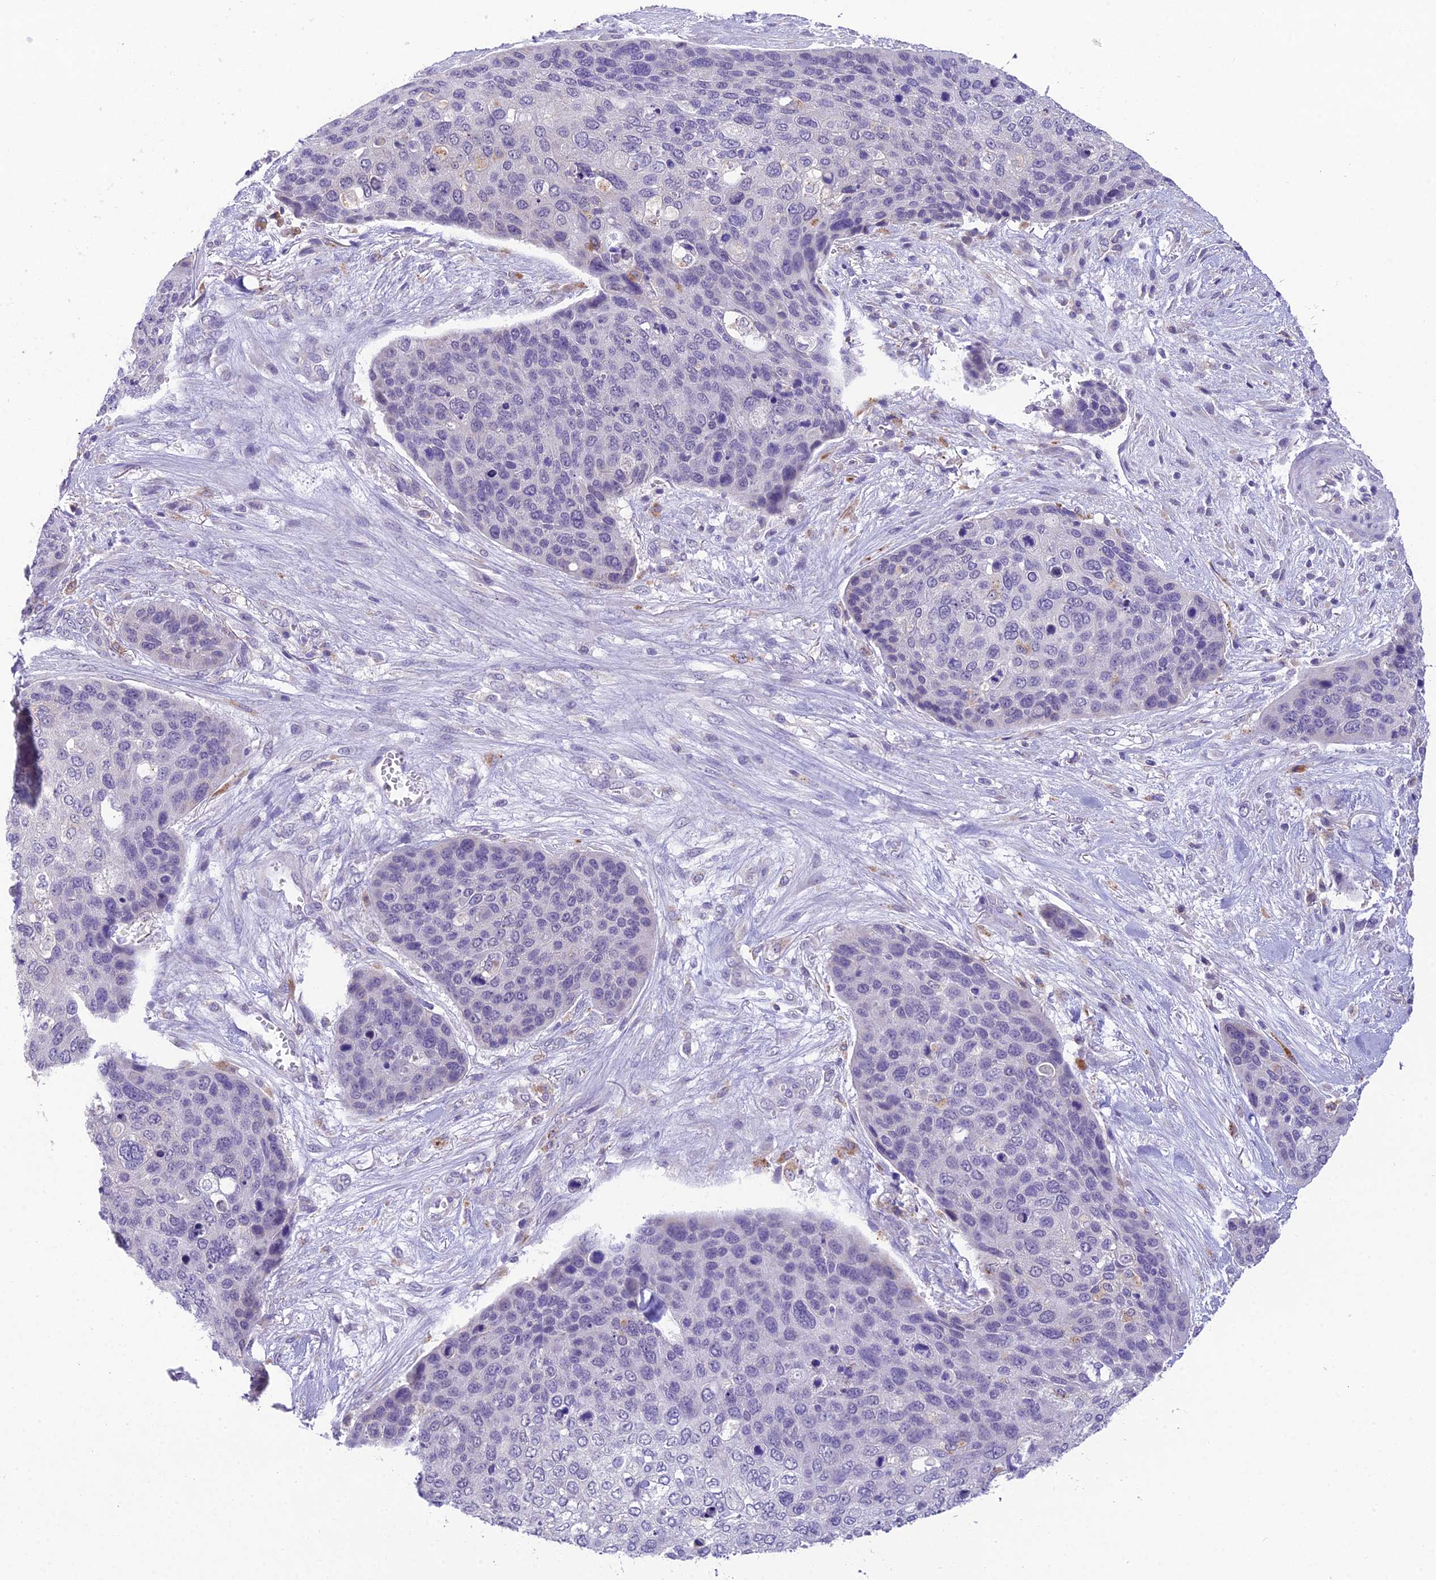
{"staining": {"intensity": "negative", "quantity": "none", "location": "none"}, "tissue": "skin cancer", "cell_type": "Tumor cells", "image_type": "cancer", "snomed": [{"axis": "morphology", "description": "Basal cell carcinoma"}, {"axis": "topography", "description": "Skin"}], "caption": "This is a photomicrograph of immunohistochemistry staining of basal cell carcinoma (skin), which shows no staining in tumor cells.", "gene": "MIIP", "patient": {"sex": "female", "age": 74}}